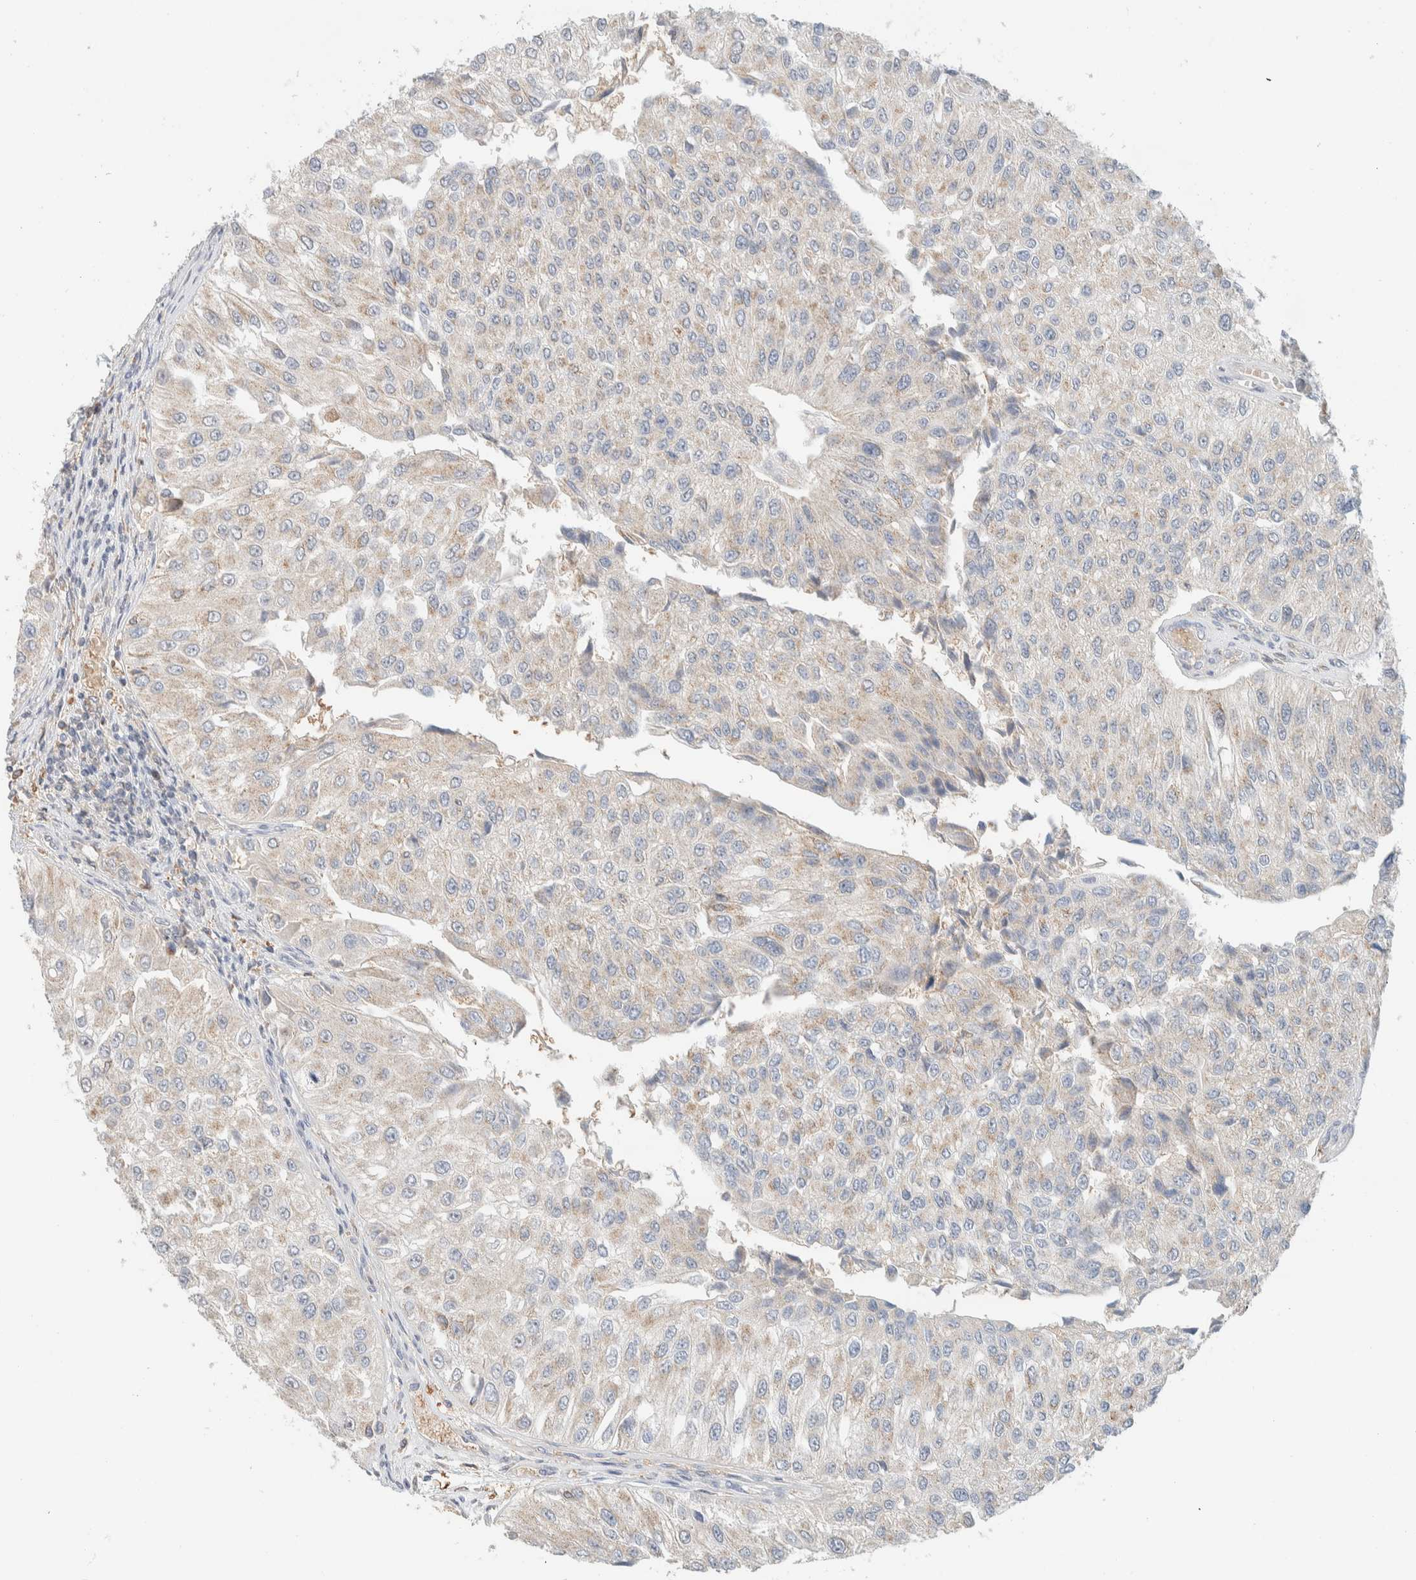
{"staining": {"intensity": "weak", "quantity": "25%-75%", "location": "cytoplasmic/membranous"}, "tissue": "urothelial cancer", "cell_type": "Tumor cells", "image_type": "cancer", "snomed": [{"axis": "morphology", "description": "Urothelial carcinoma, High grade"}, {"axis": "topography", "description": "Kidney"}, {"axis": "topography", "description": "Urinary bladder"}], "caption": "Approximately 25%-75% of tumor cells in urothelial cancer exhibit weak cytoplasmic/membranous protein expression as visualized by brown immunohistochemical staining.", "gene": "HDHD3", "patient": {"sex": "male", "age": 77}}